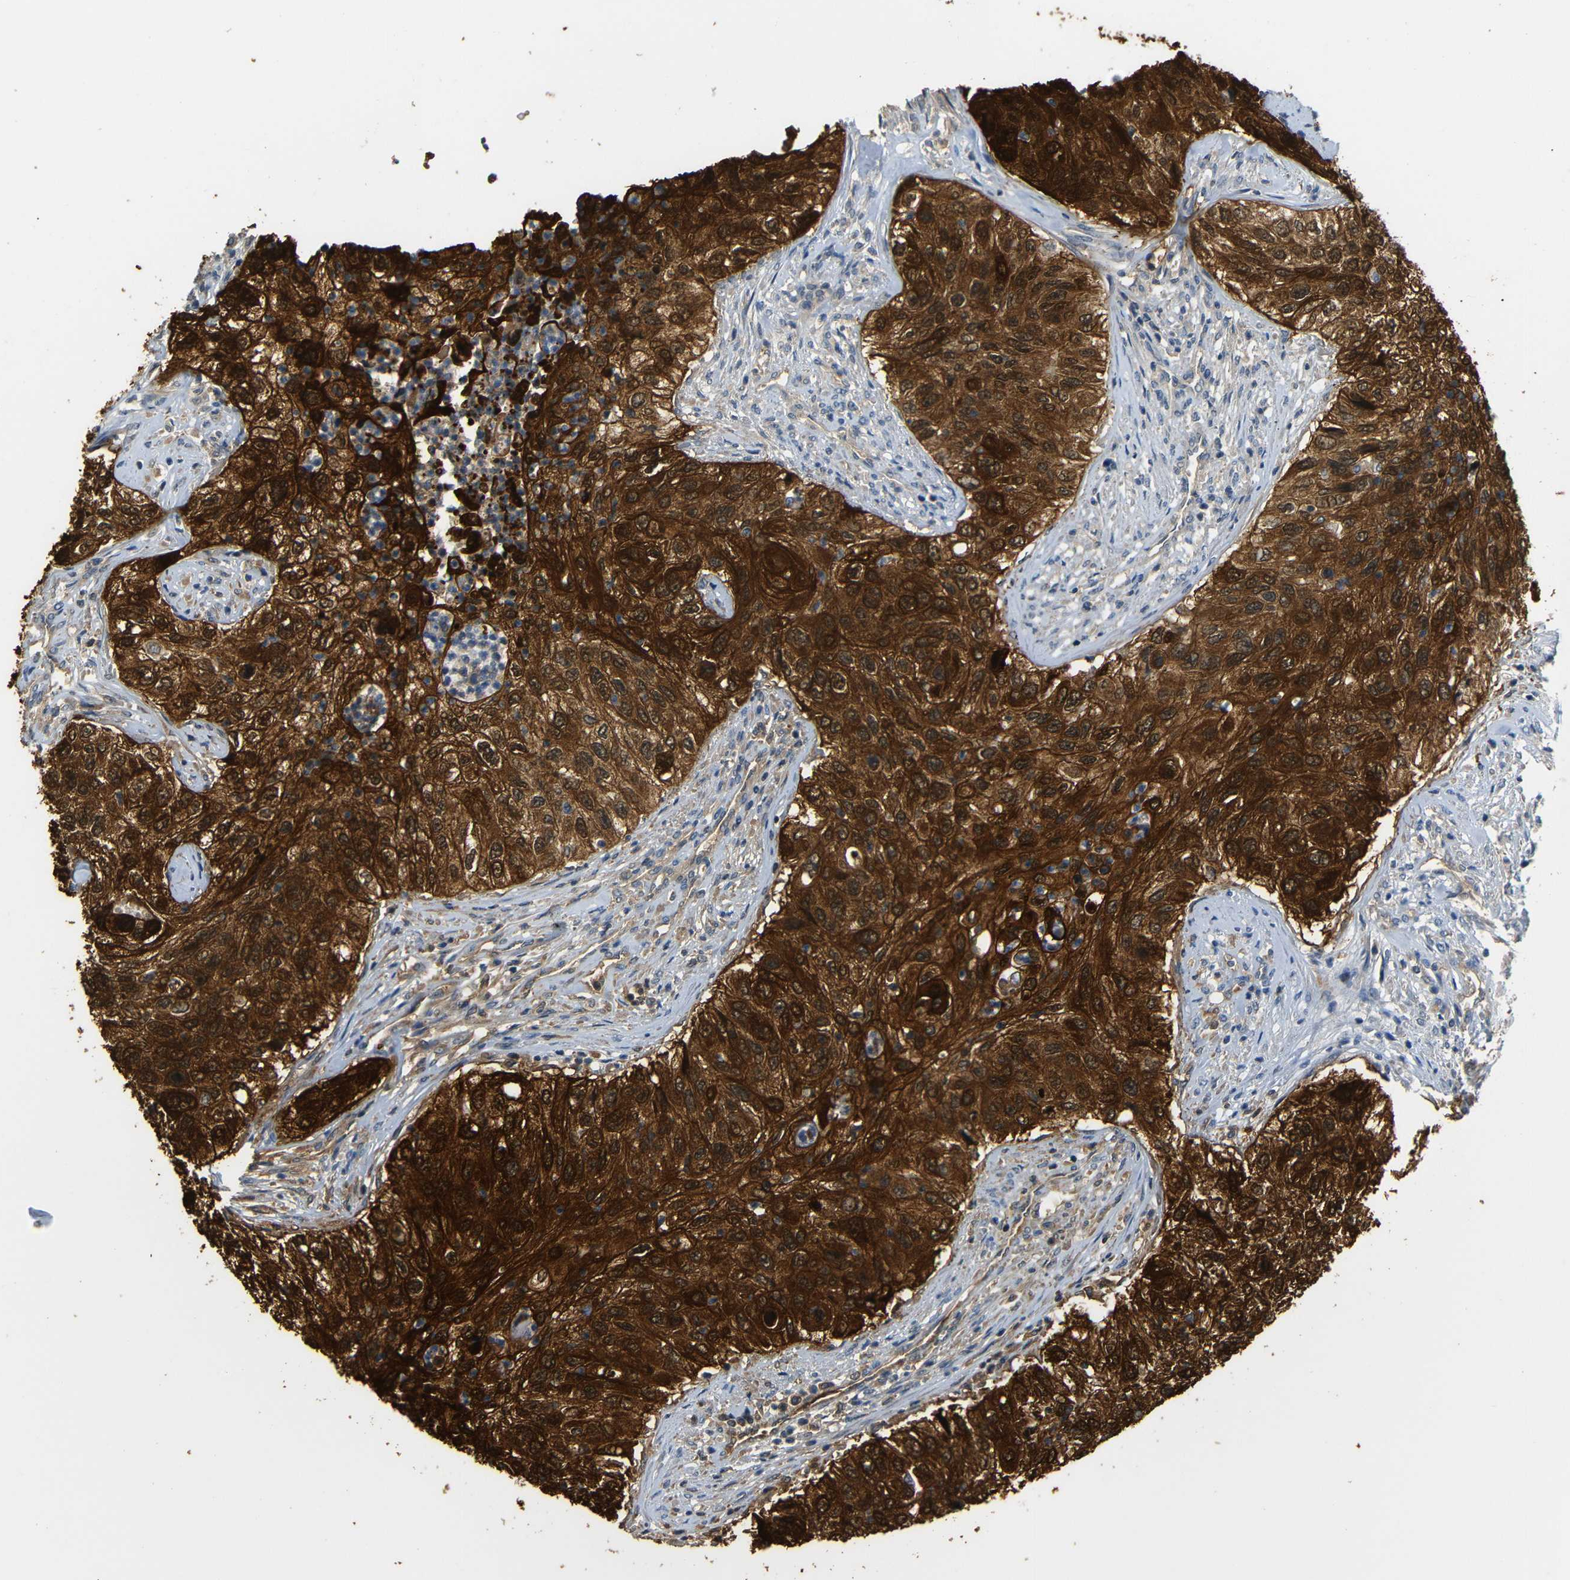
{"staining": {"intensity": "strong", "quantity": ">75%", "location": "cytoplasmic/membranous,nuclear"}, "tissue": "urothelial cancer", "cell_type": "Tumor cells", "image_type": "cancer", "snomed": [{"axis": "morphology", "description": "Urothelial carcinoma, High grade"}, {"axis": "topography", "description": "Urinary bladder"}], "caption": "A high-resolution histopathology image shows immunohistochemistry (IHC) staining of urothelial cancer, which displays strong cytoplasmic/membranous and nuclear staining in about >75% of tumor cells.", "gene": "SFN", "patient": {"sex": "female", "age": 60}}